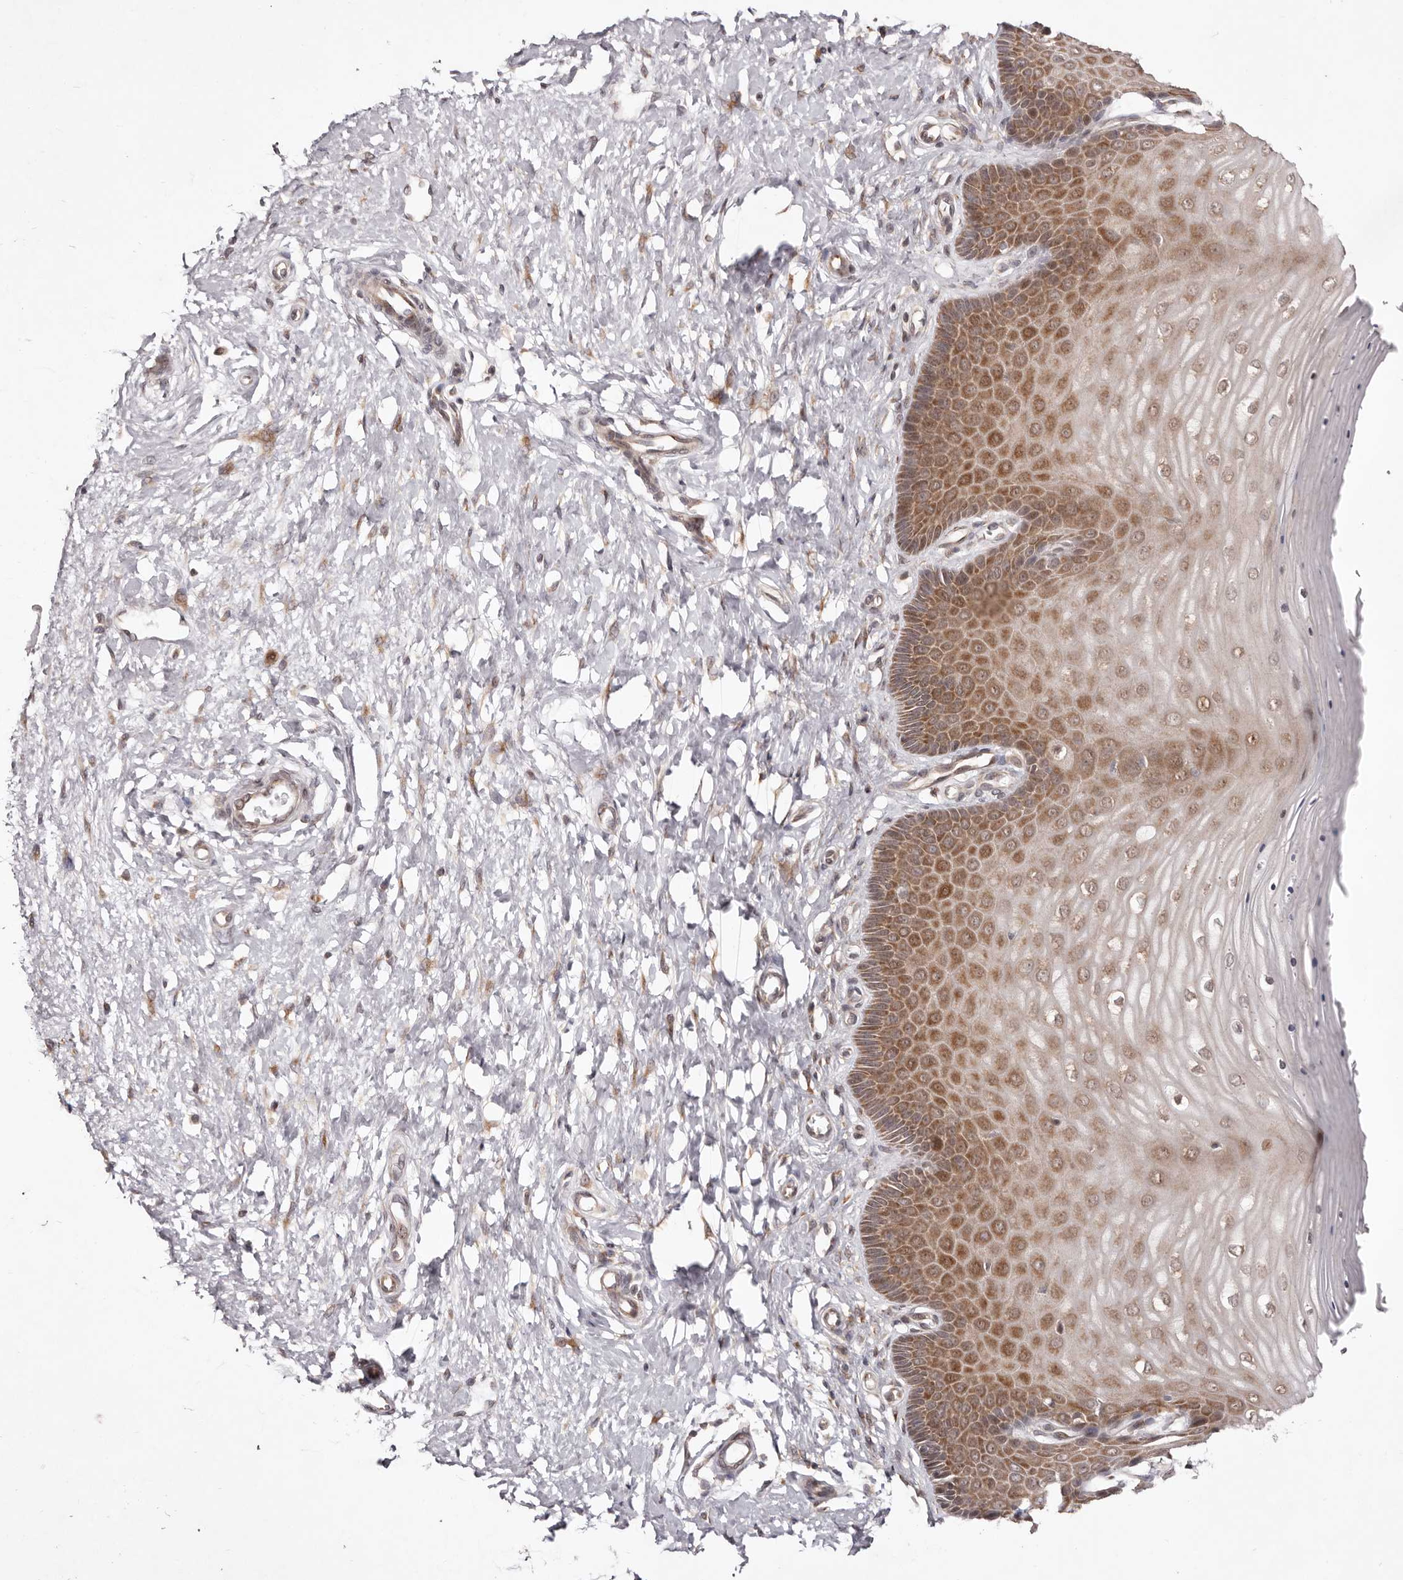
{"staining": {"intensity": "moderate", "quantity": ">75%", "location": "cytoplasmic/membranous"}, "tissue": "cervix", "cell_type": "Glandular cells", "image_type": "normal", "snomed": [{"axis": "morphology", "description": "Normal tissue, NOS"}, {"axis": "topography", "description": "Cervix"}], "caption": "IHC (DAB) staining of normal human cervix shows moderate cytoplasmic/membranous protein expression in about >75% of glandular cells.", "gene": "EGR3", "patient": {"sex": "female", "age": 55}}